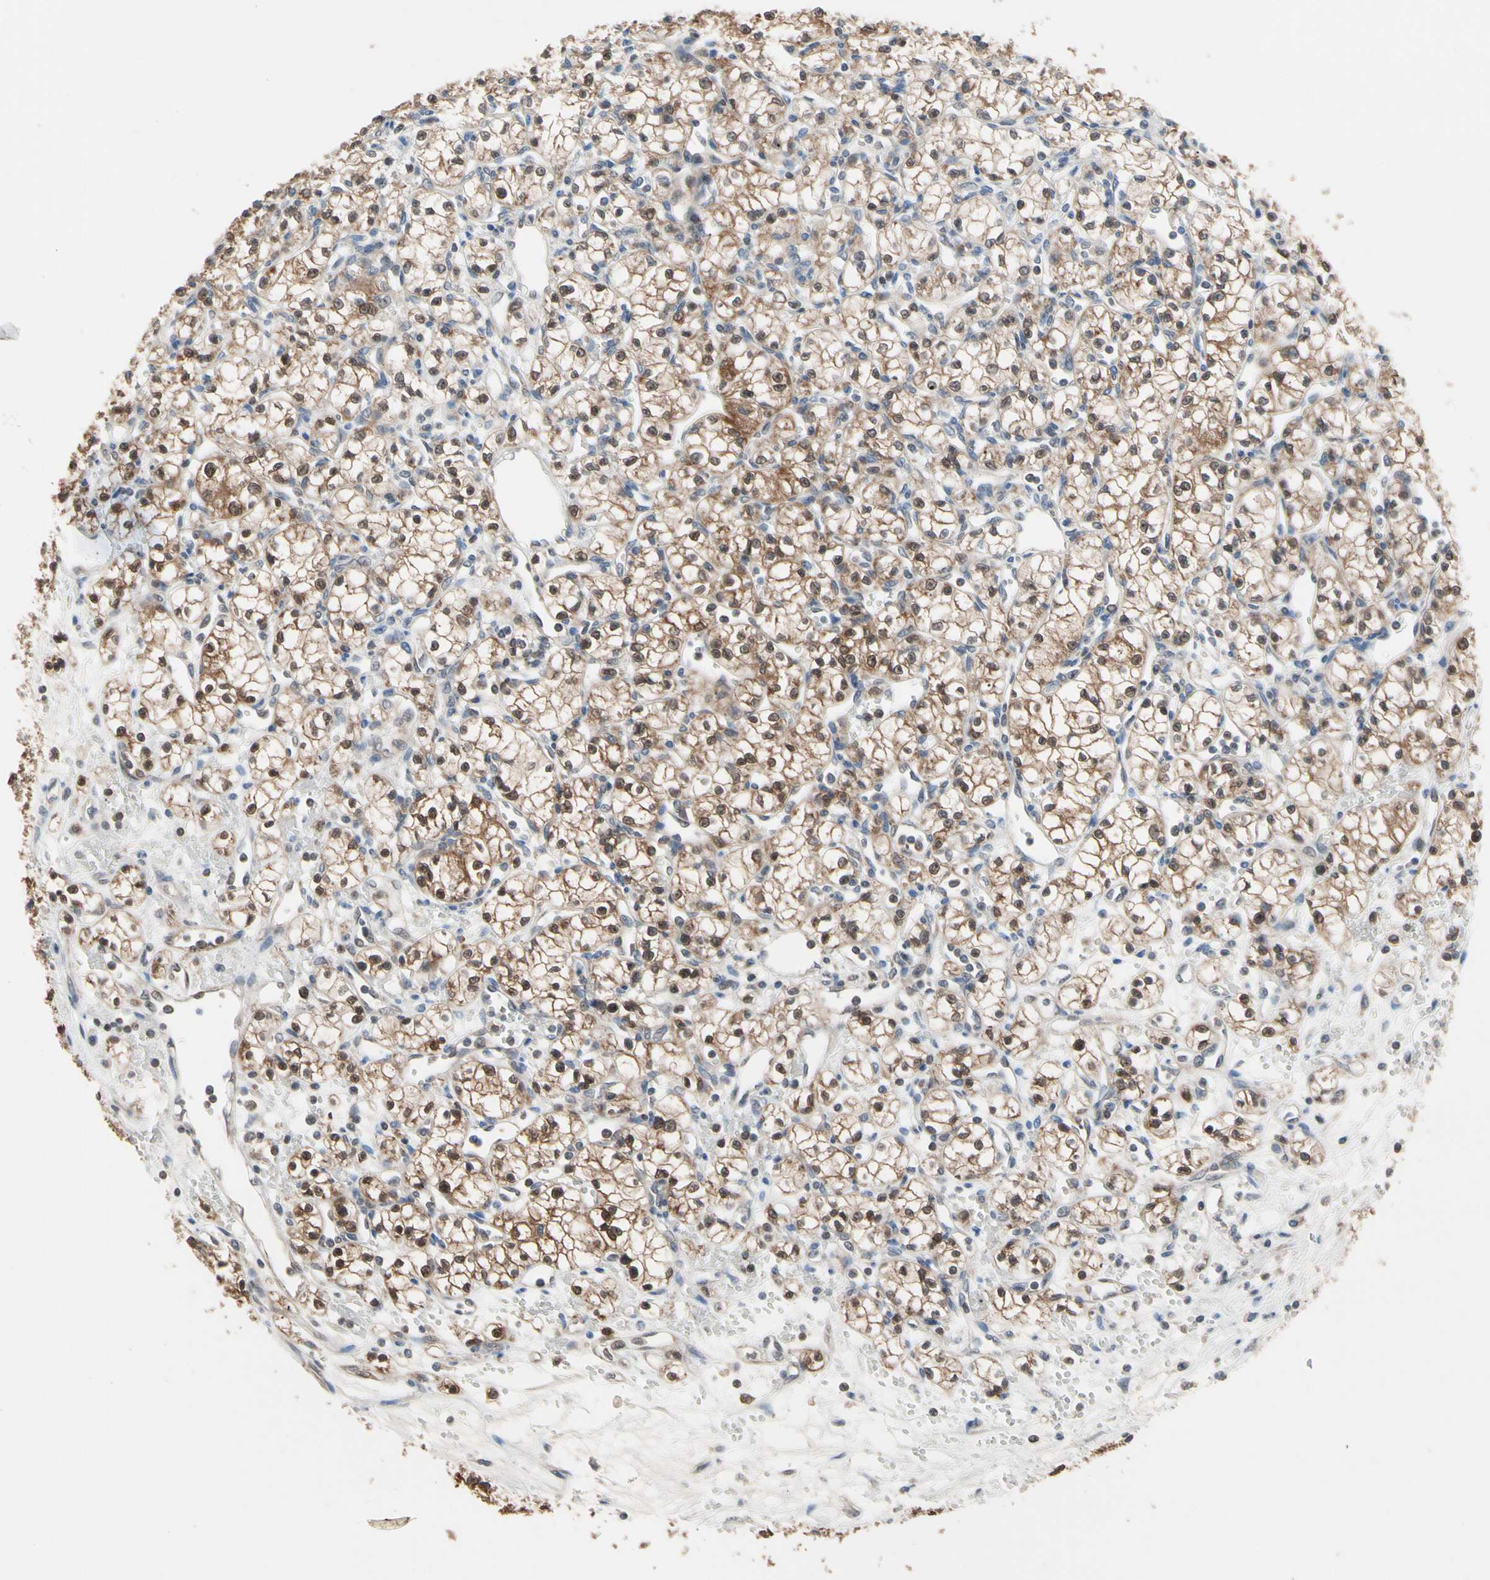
{"staining": {"intensity": "moderate", "quantity": ">75%", "location": "cytoplasmic/membranous,nuclear"}, "tissue": "renal cancer", "cell_type": "Tumor cells", "image_type": "cancer", "snomed": [{"axis": "morphology", "description": "Normal tissue, NOS"}, {"axis": "morphology", "description": "Adenocarcinoma, NOS"}, {"axis": "topography", "description": "Kidney"}], "caption": "The photomicrograph shows staining of renal cancer (adenocarcinoma), revealing moderate cytoplasmic/membranous and nuclear protein positivity (brown color) within tumor cells.", "gene": "MTHFS", "patient": {"sex": "male", "age": 59}}